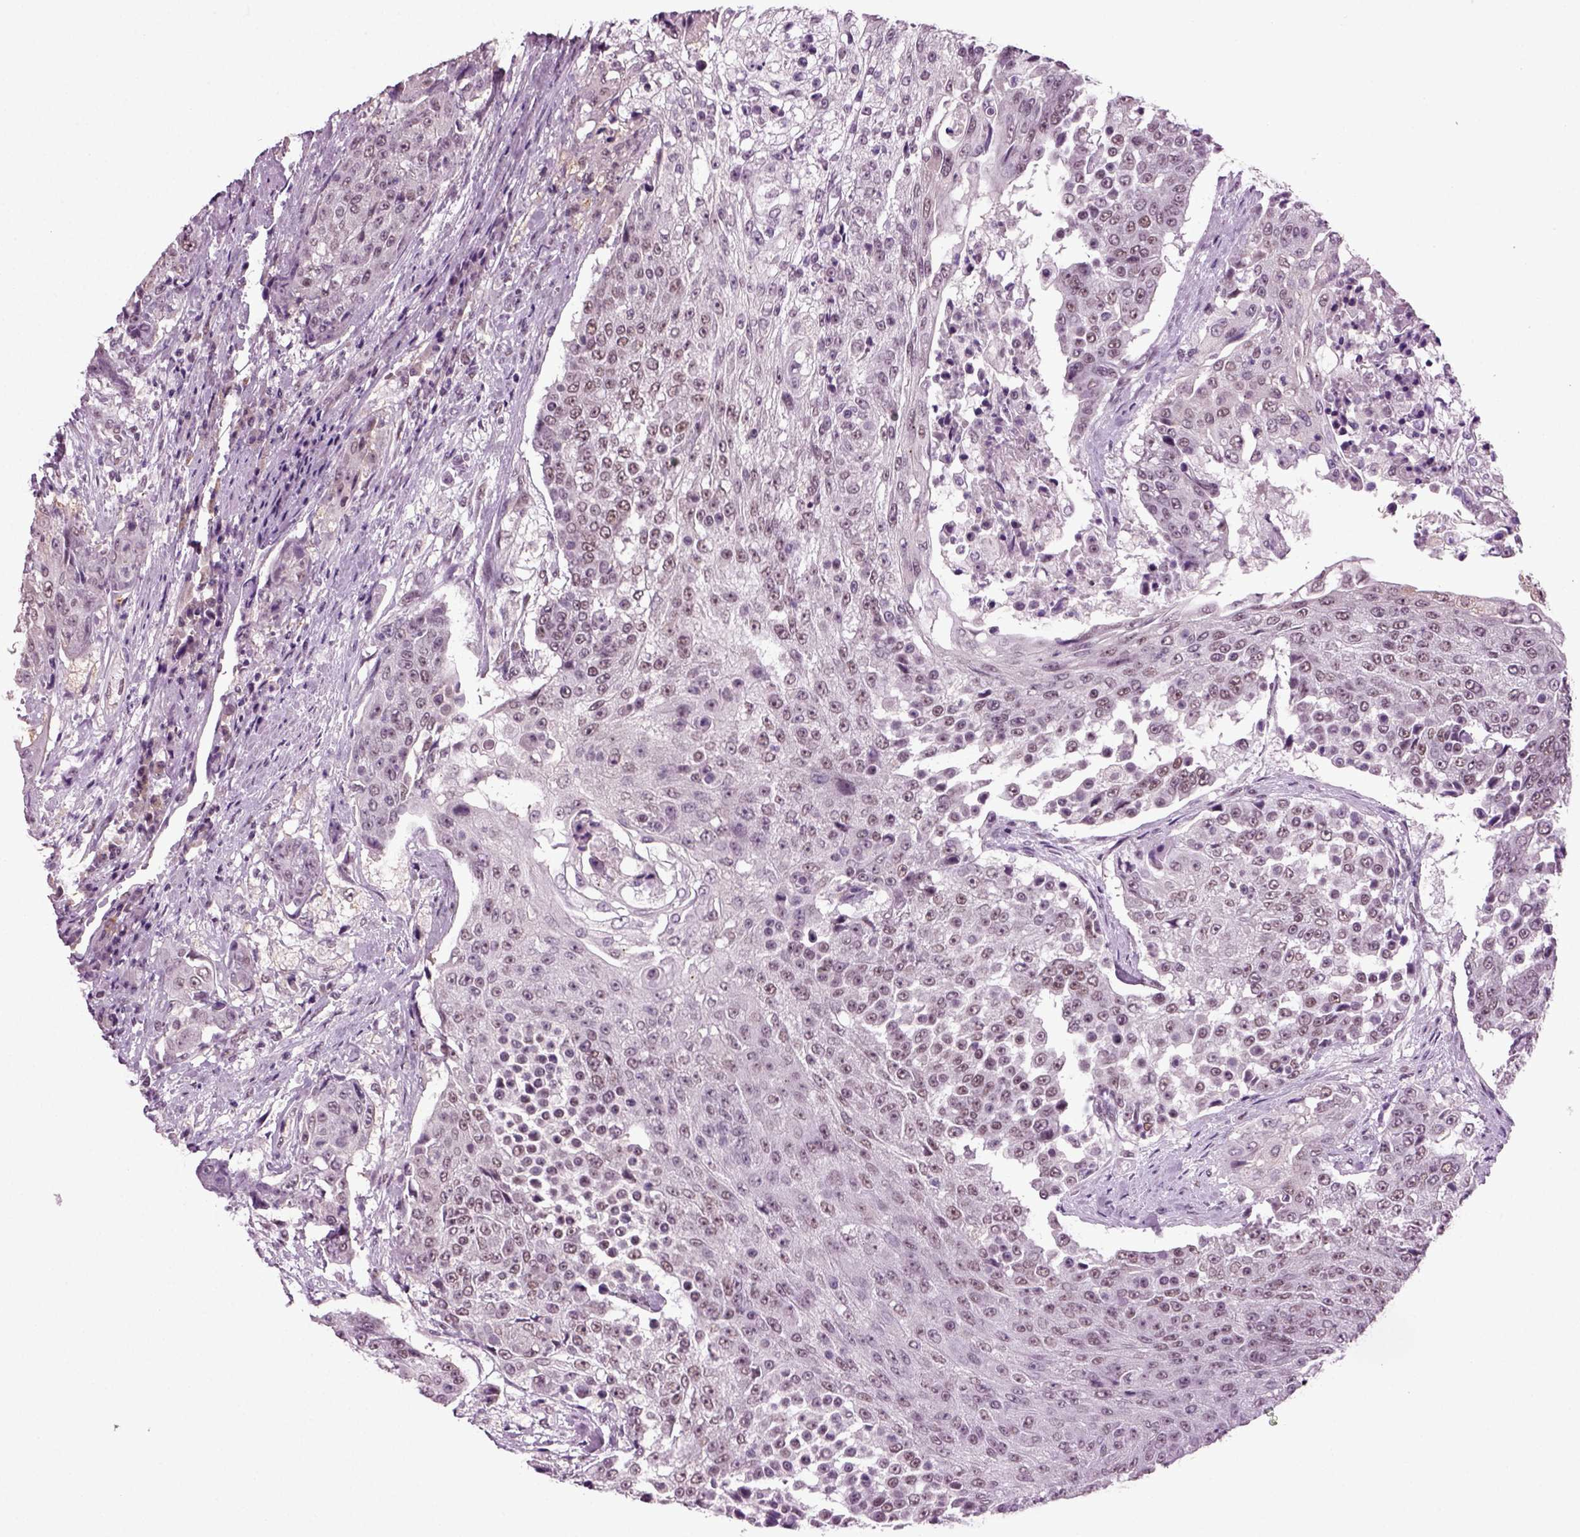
{"staining": {"intensity": "moderate", "quantity": "<25%", "location": "nuclear"}, "tissue": "urothelial cancer", "cell_type": "Tumor cells", "image_type": "cancer", "snomed": [{"axis": "morphology", "description": "Urothelial carcinoma, High grade"}, {"axis": "topography", "description": "Urinary bladder"}], "caption": "Protein expression analysis of urothelial cancer displays moderate nuclear positivity in approximately <25% of tumor cells. (DAB (3,3'-diaminobenzidine) IHC with brightfield microscopy, high magnification).", "gene": "RCOR3", "patient": {"sex": "female", "age": 63}}